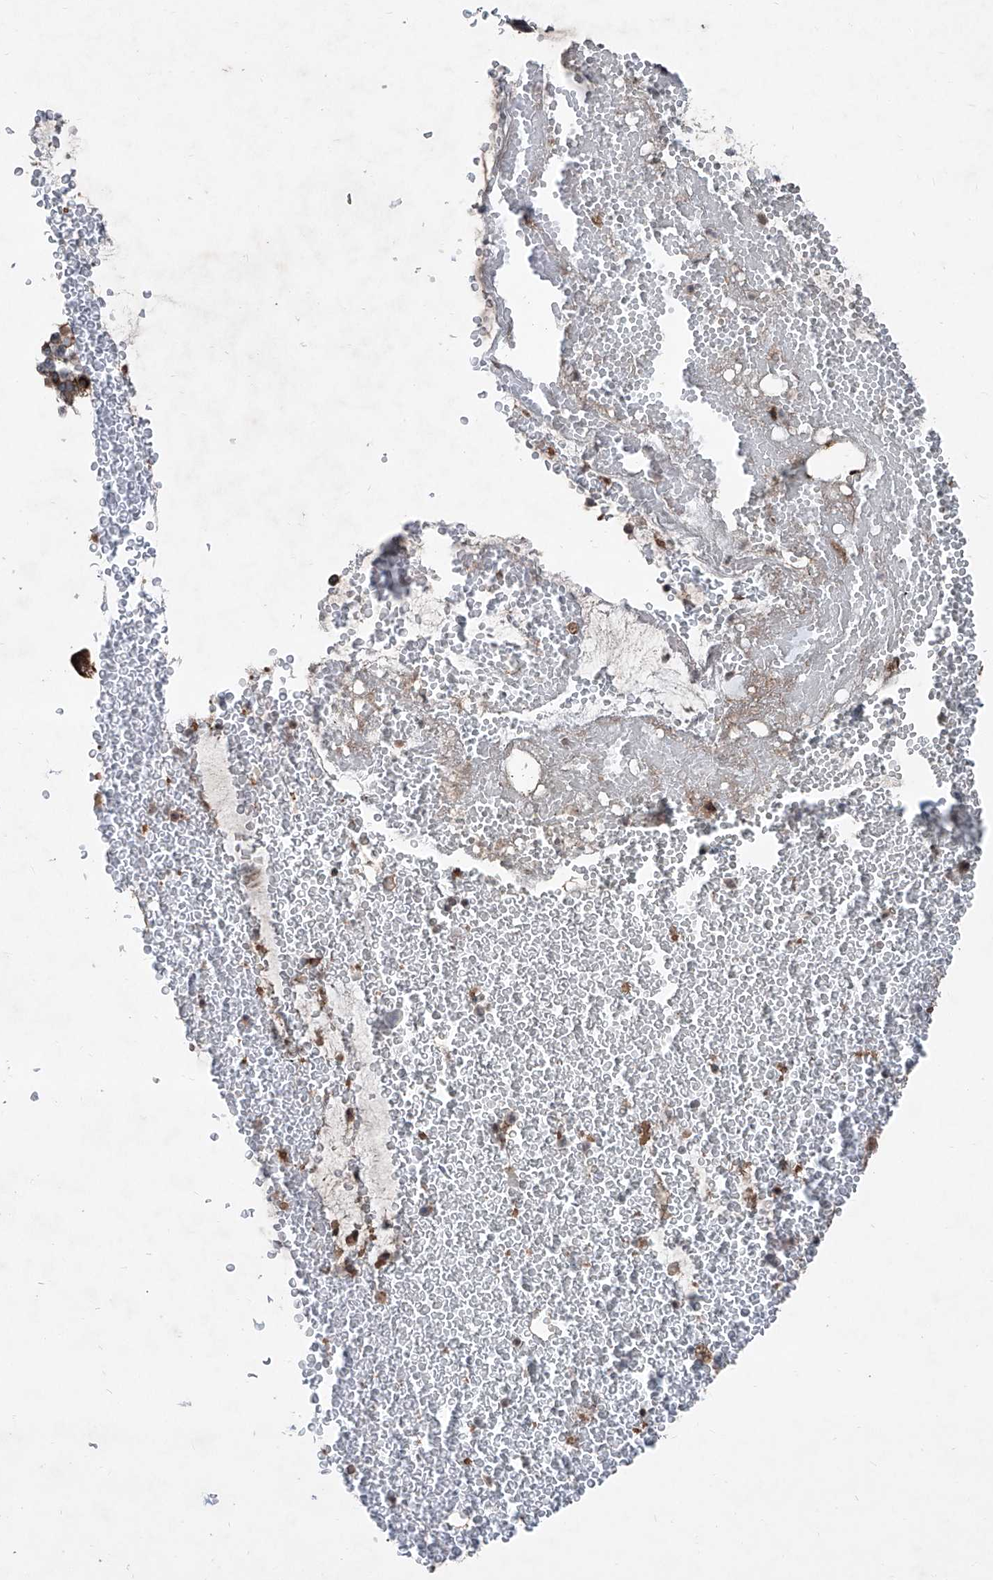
{"staining": {"intensity": "moderate", "quantity": "25%-75%", "location": "cytoplasmic/membranous"}, "tissue": "bronchus", "cell_type": "Respiratory epithelial cells", "image_type": "normal", "snomed": [{"axis": "morphology", "description": "Normal tissue, NOS"}, {"axis": "morphology", "description": "Squamous cell carcinoma, NOS"}, {"axis": "topography", "description": "Lymph node"}, {"axis": "topography", "description": "Bronchus"}, {"axis": "topography", "description": "Lung"}], "caption": "This is an image of IHC staining of unremarkable bronchus, which shows moderate positivity in the cytoplasmic/membranous of respiratory epithelial cells.", "gene": "COA7", "patient": {"sex": "male", "age": 66}}